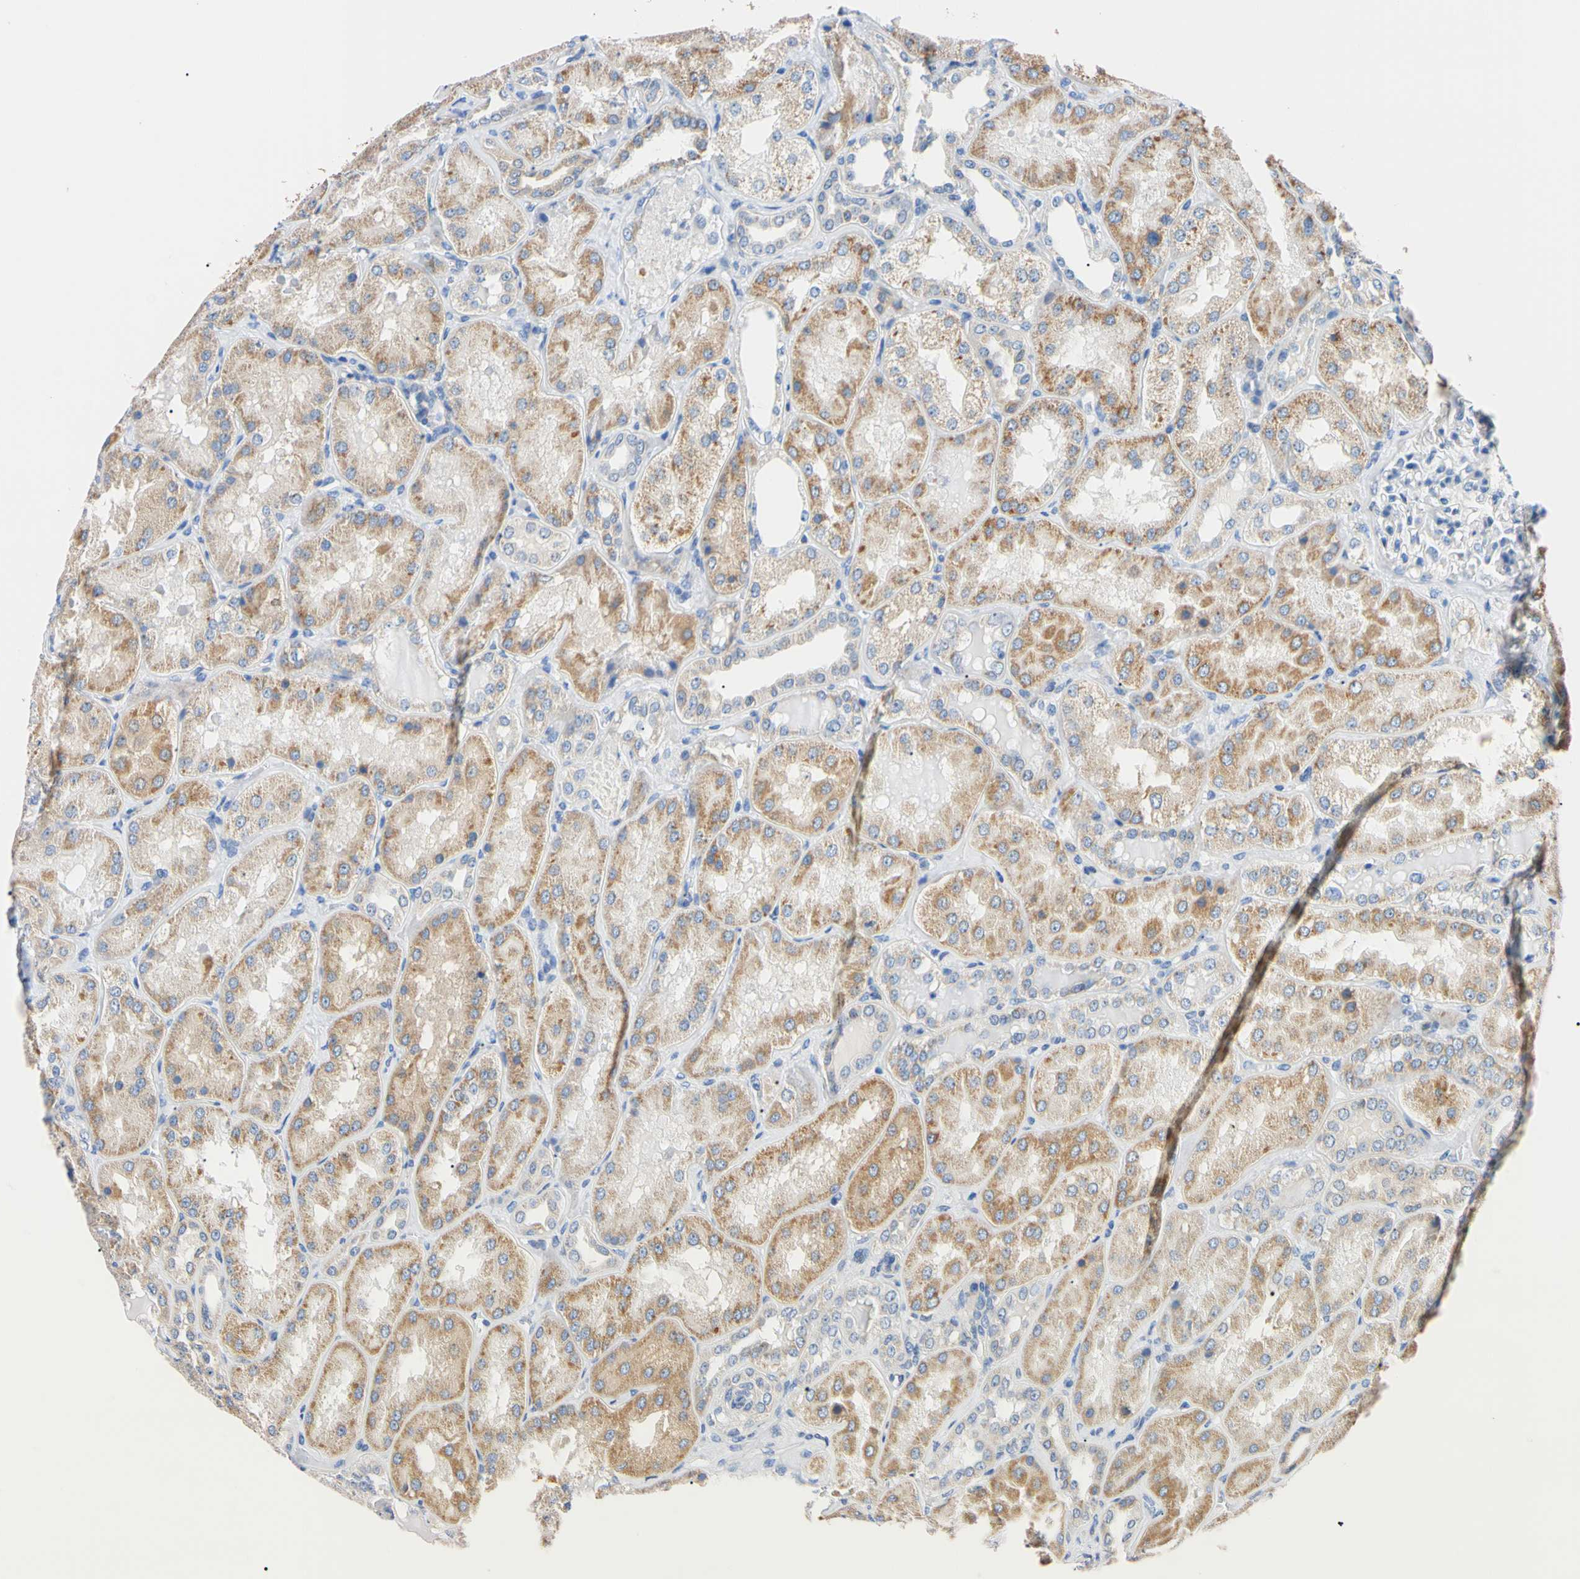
{"staining": {"intensity": "negative", "quantity": "none", "location": "none"}, "tissue": "kidney", "cell_type": "Cells in glomeruli", "image_type": "normal", "snomed": [{"axis": "morphology", "description": "Normal tissue, NOS"}, {"axis": "topography", "description": "Kidney"}], "caption": "Immunohistochemistry (IHC) image of normal human kidney stained for a protein (brown), which demonstrates no expression in cells in glomeruli. (Stains: DAB immunohistochemistry (IHC) with hematoxylin counter stain, Microscopy: brightfield microscopy at high magnification).", "gene": "CLPP", "patient": {"sex": "female", "age": 56}}